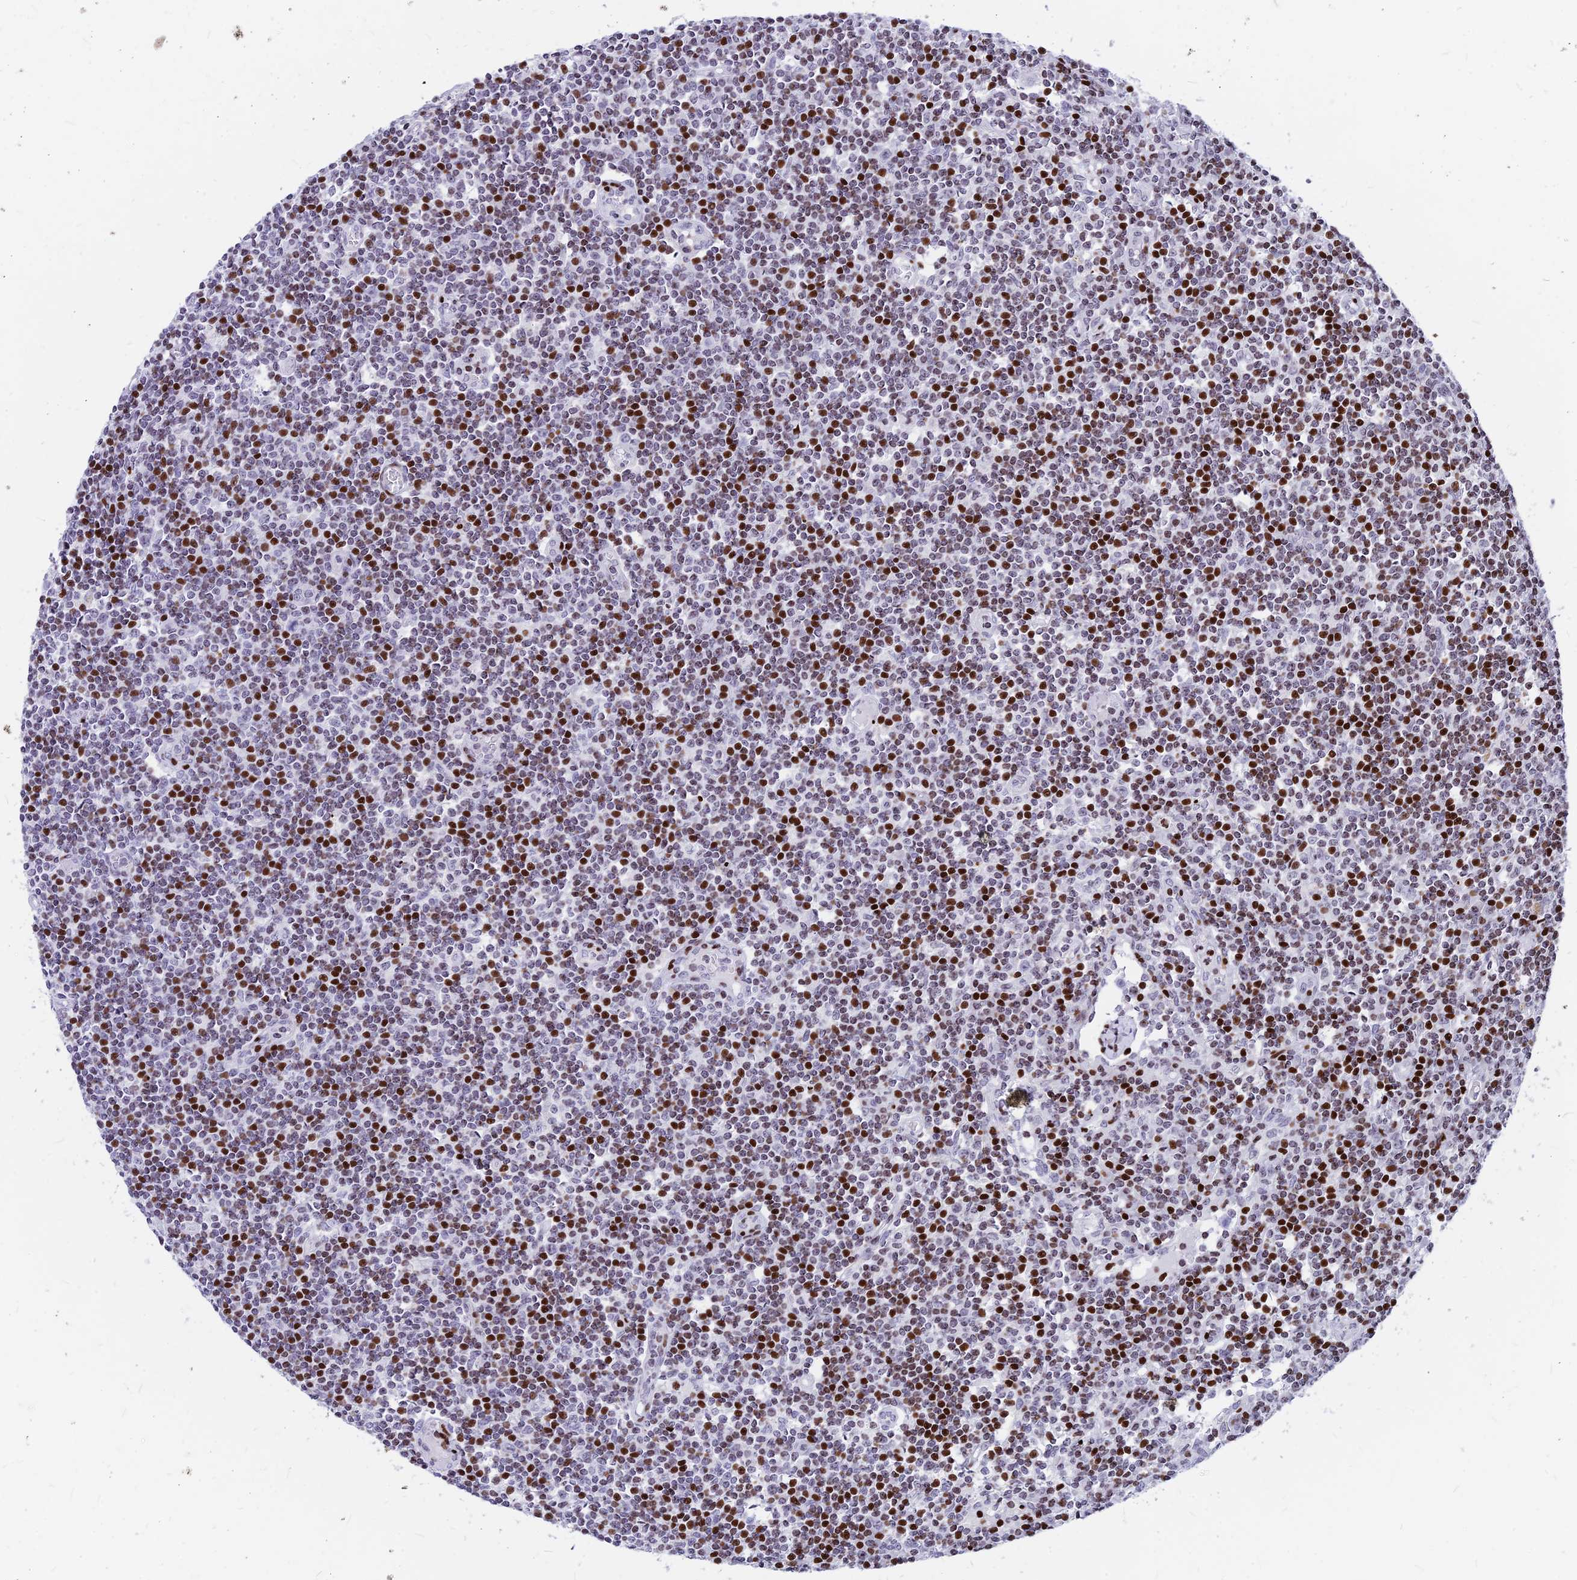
{"staining": {"intensity": "moderate", "quantity": "25%-75%", "location": "nuclear"}, "tissue": "lymph node", "cell_type": "Germinal center cells", "image_type": "normal", "snomed": [{"axis": "morphology", "description": "Normal tissue, NOS"}, {"axis": "topography", "description": "Lymph node"}], "caption": "About 25%-75% of germinal center cells in benign human lymph node display moderate nuclear protein staining as visualized by brown immunohistochemical staining.", "gene": "PRPS1", "patient": {"sex": "female", "age": 55}}